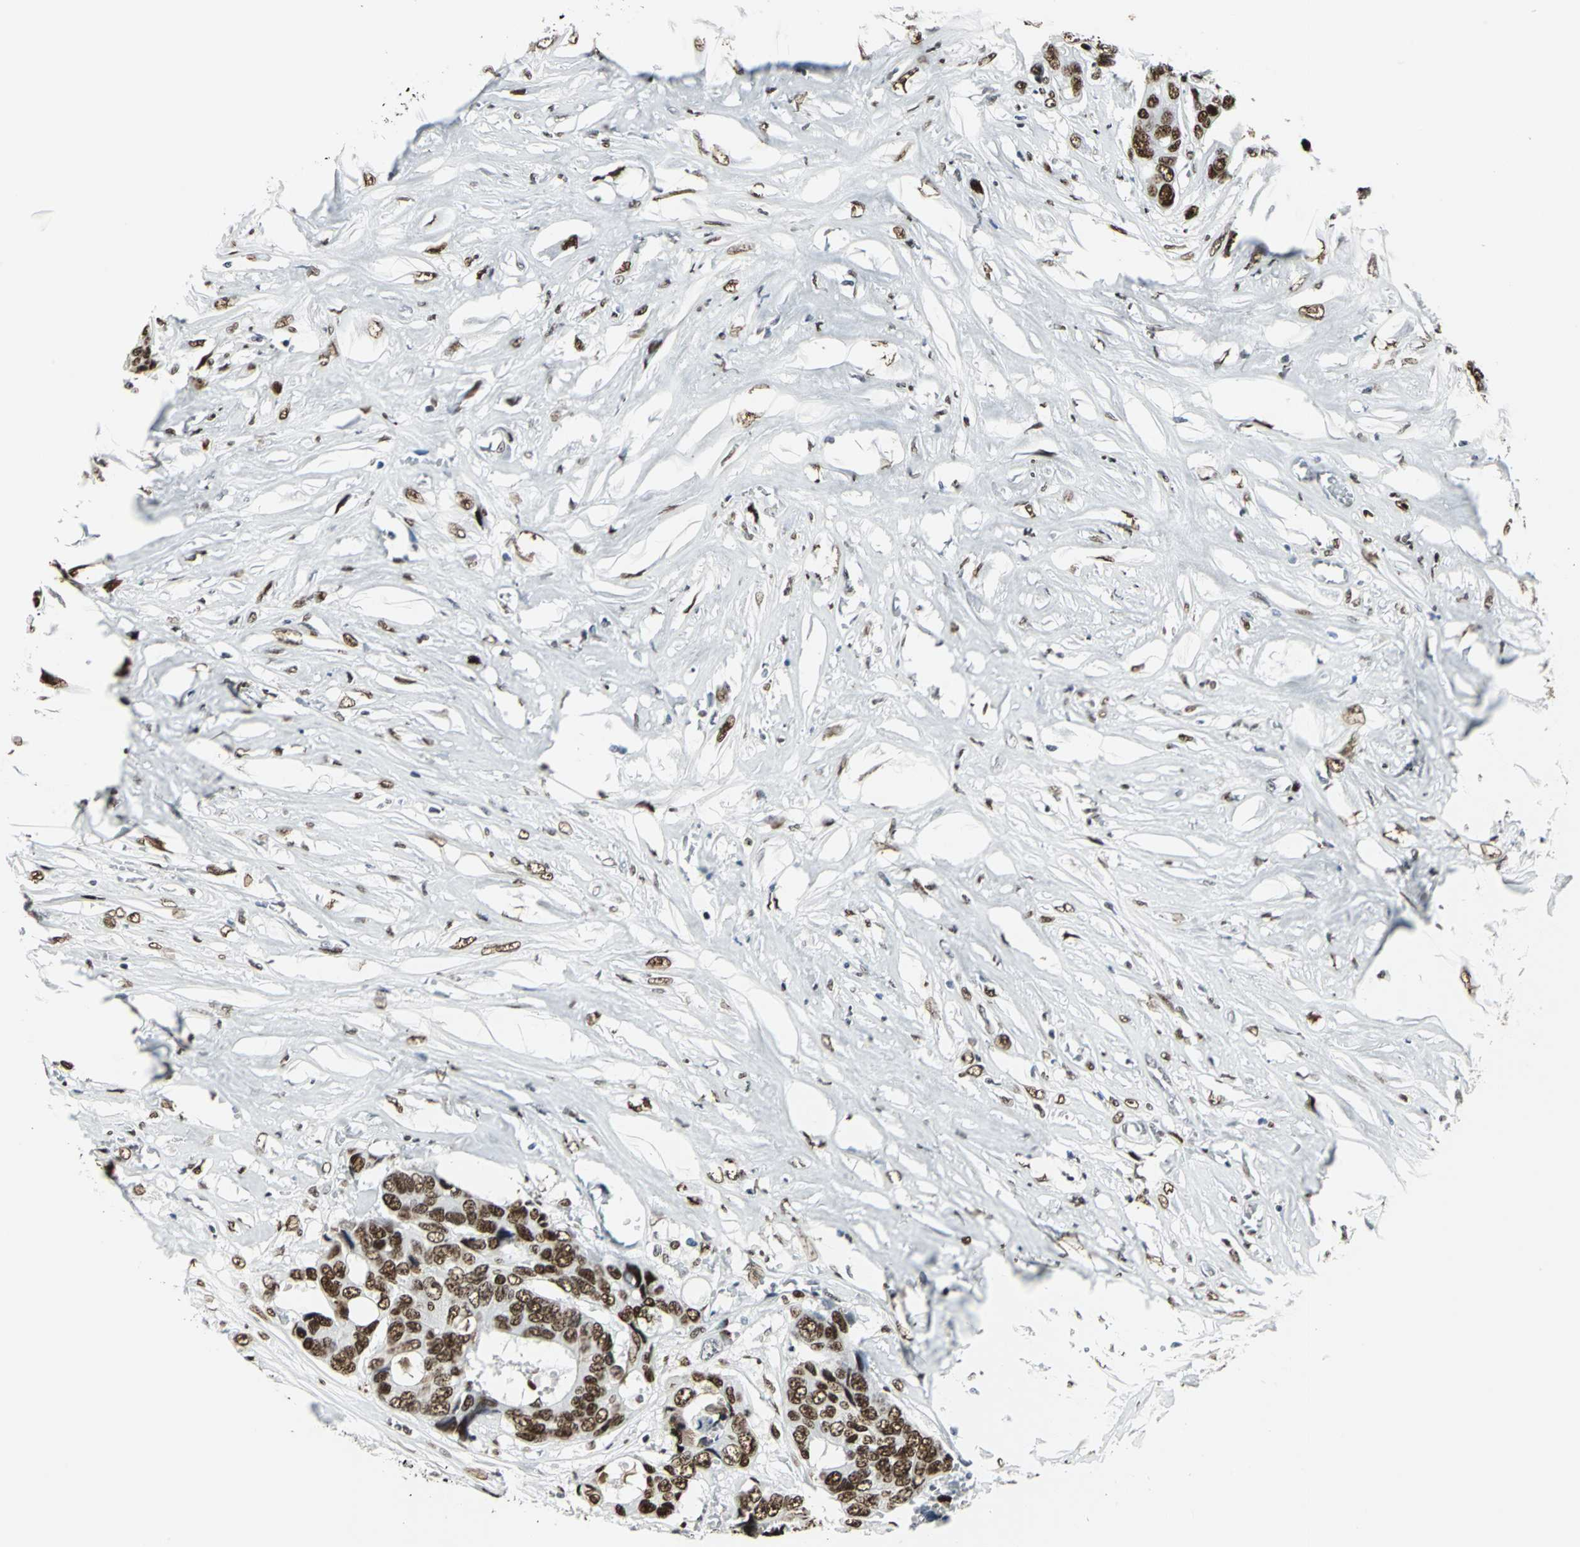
{"staining": {"intensity": "strong", "quantity": ">75%", "location": "nuclear"}, "tissue": "colorectal cancer", "cell_type": "Tumor cells", "image_type": "cancer", "snomed": [{"axis": "morphology", "description": "Adenocarcinoma, NOS"}, {"axis": "topography", "description": "Rectum"}], "caption": "An immunohistochemistry micrograph of tumor tissue is shown. Protein staining in brown labels strong nuclear positivity in colorectal cancer (adenocarcinoma) within tumor cells. (Brightfield microscopy of DAB IHC at high magnification).", "gene": "HDAC2", "patient": {"sex": "male", "age": 55}}